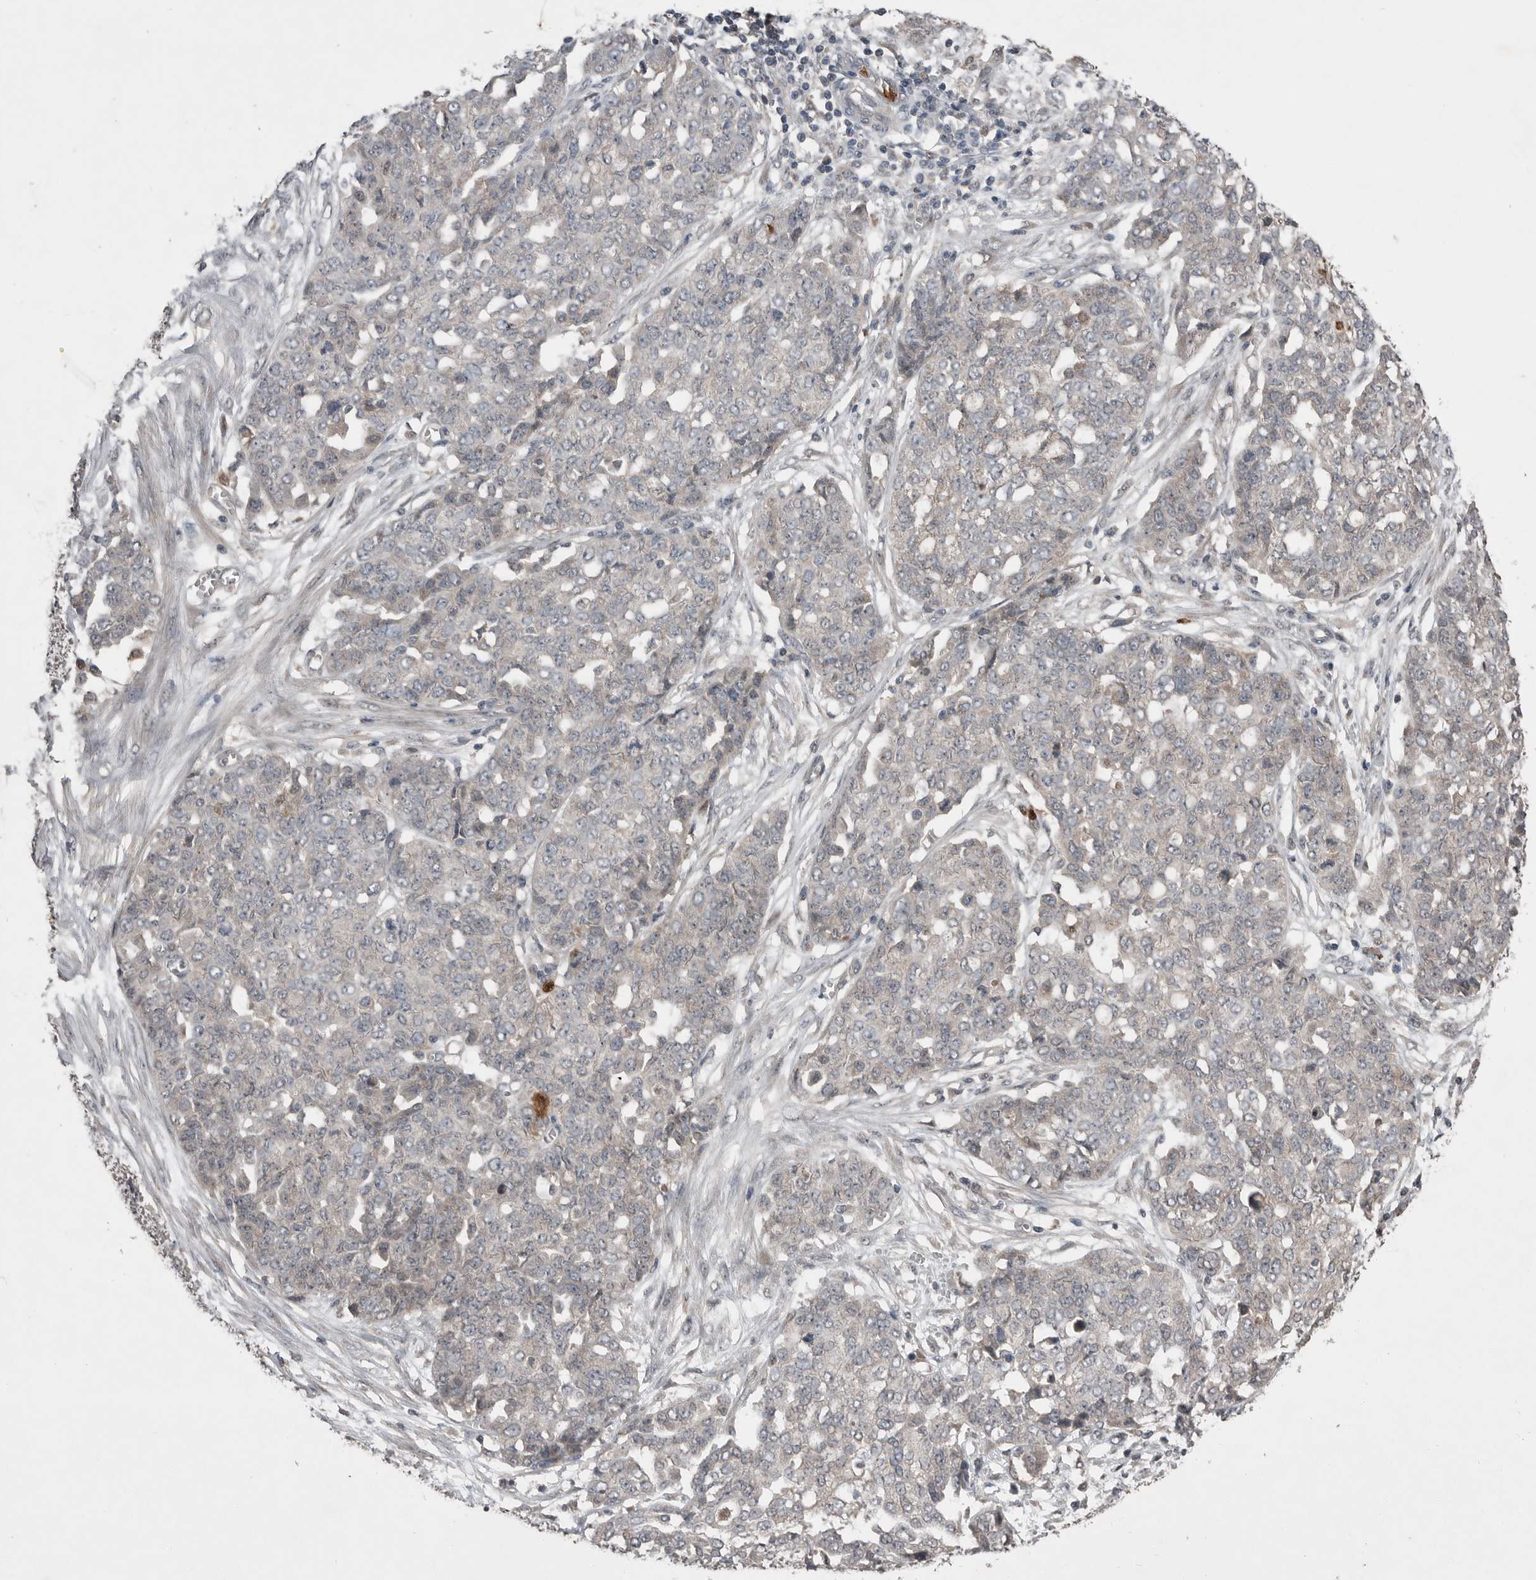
{"staining": {"intensity": "weak", "quantity": "<25%", "location": "cytoplasmic/membranous"}, "tissue": "ovarian cancer", "cell_type": "Tumor cells", "image_type": "cancer", "snomed": [{"axis": "morphology", "description": "Cystadenocarcinoma, serous, NOS"}, {"axis": "topography", "description": "Soft tissue"}, {"axis": "topography", "description": "Ovary"}], "caption": "There is no significant expression in tumor cells of ovarian serous cystadenocarcinoma.", "gene": "SCP2", "patient": {"sex": "female", "age": 57}}